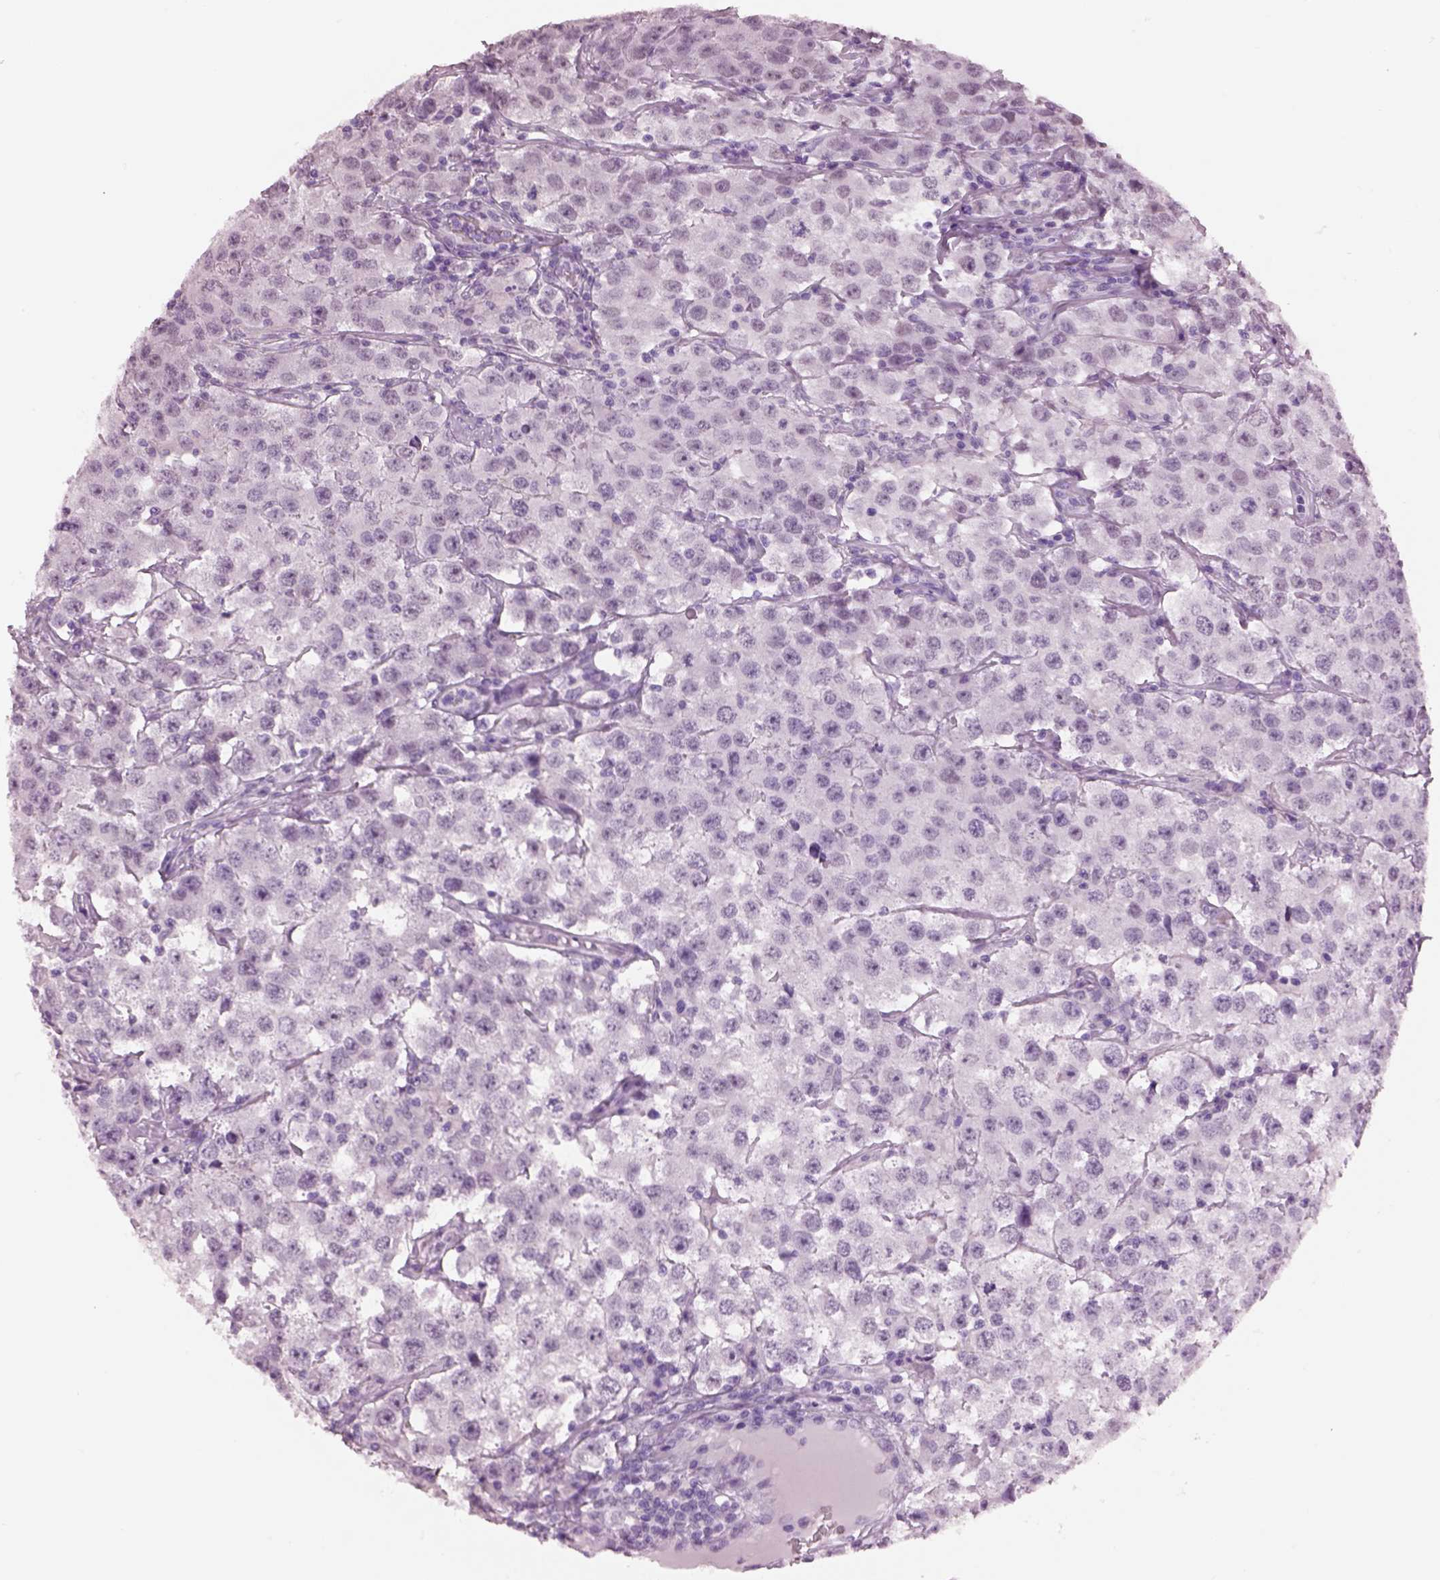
{"staining": {"intensity": "negative", "quantity": "none", "location": "none"}, "tissue": "testis cancer", "cell_type": "Tumor cells", "image_type": "cancer", "snomed": [{"axis": "morphology", "description": "Seminoma, NOS"}, {"axis": "topography", "description": "Testis"}], "caption": "An immunohistochemistry image of testis cancer (seminoma) is shown. There is no staining in tumor cells of testis cancer (seminoma).", "gene": "ACOD1", "patient": {"sex": "male", "age": 52}}